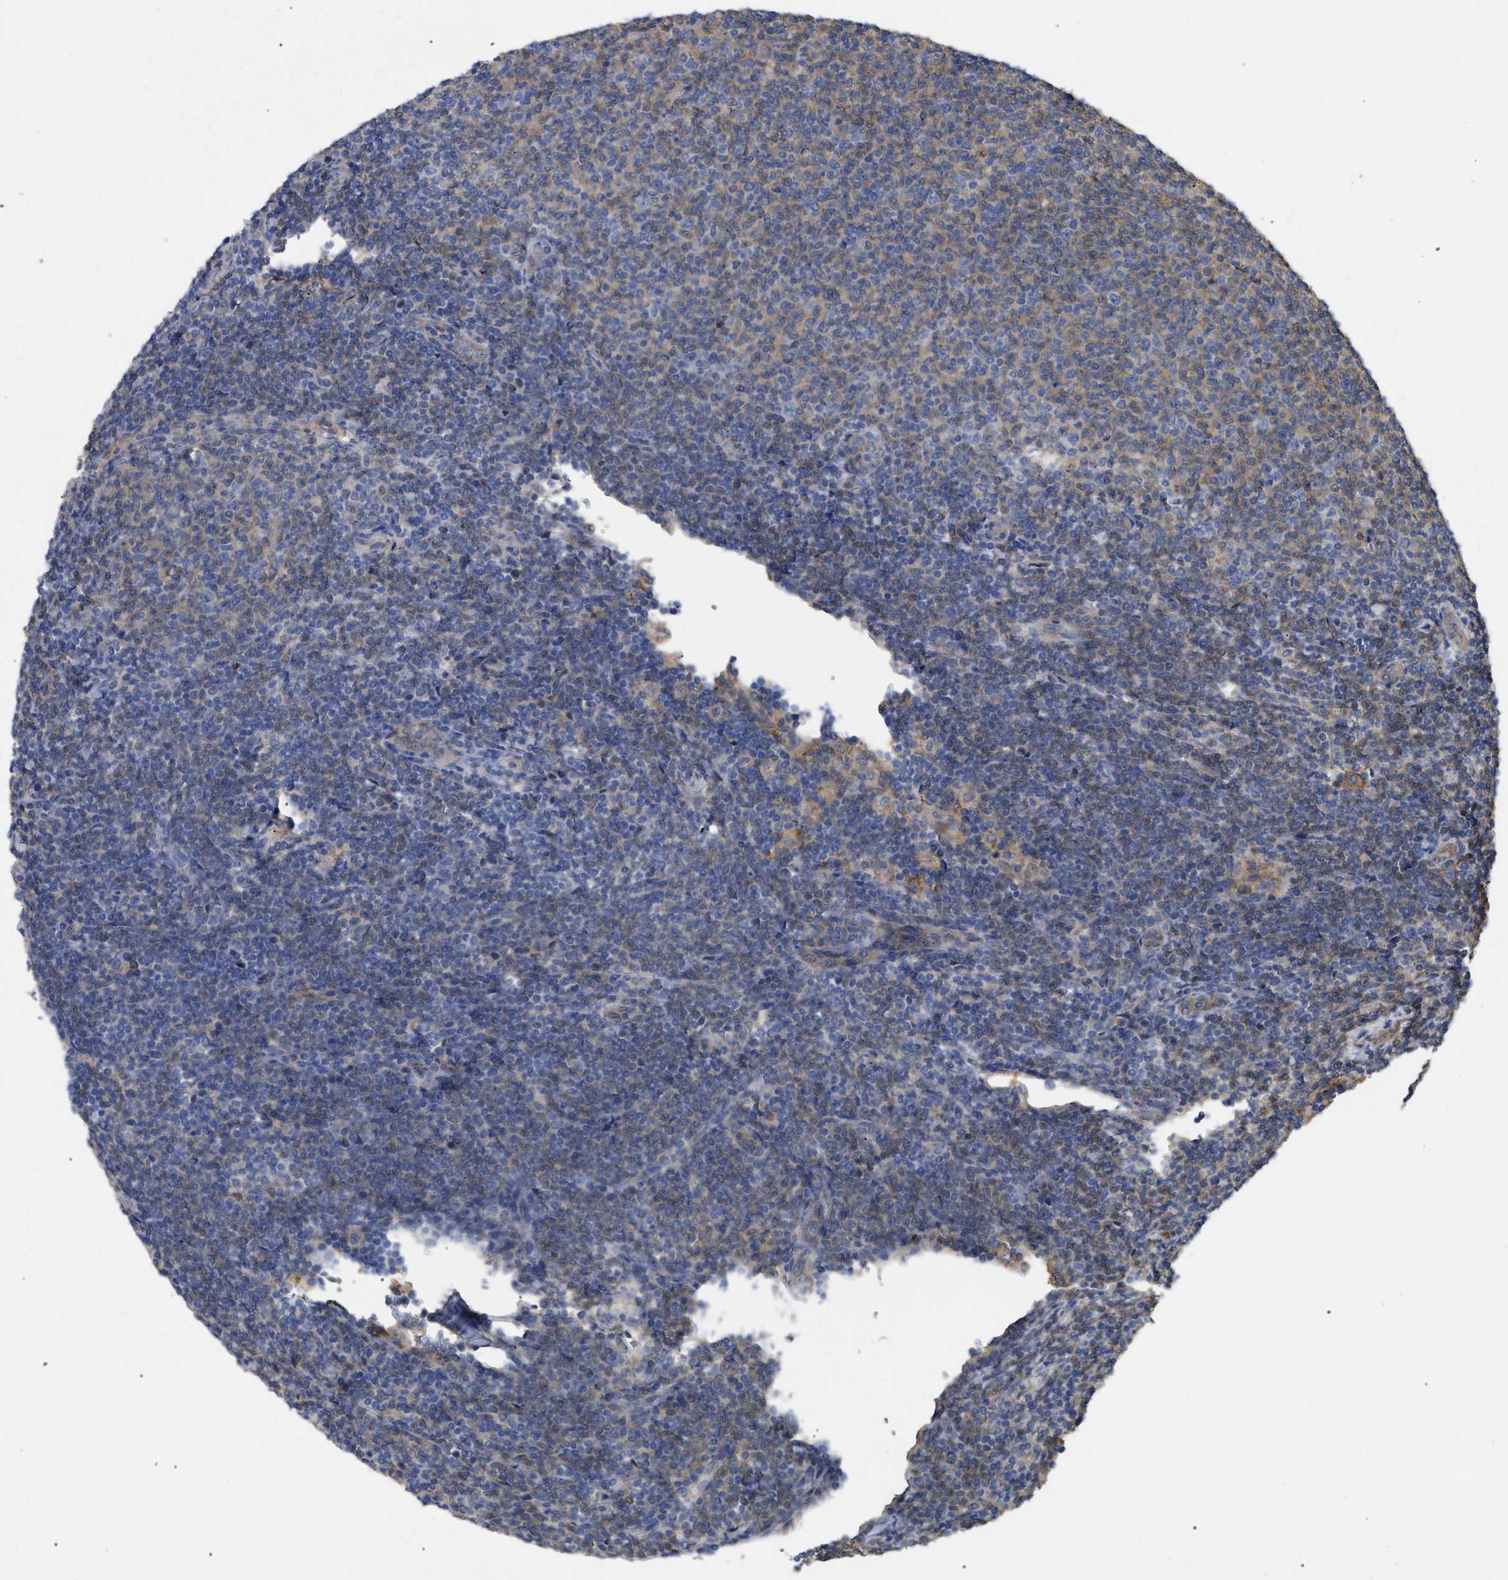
{"staining": {"intensity": "weak", "quantity": "25%-75%", "location": "cytoplasmic/membranous"}, "tissue": "lymphoma", "cell_type": "Tumor cells", "image_type": "cancer", "snomed": [{"axis": "morphology", "description": "Malignant lymphoma, non-Hodgkin's type, Low grade"}, {"axis": "topography", "description": "Lymph node"}], "caption": "DAB (3,3'-diaminobenzidine) immunohistochemical staining of human low-grade malignant lymphoma, non-Hodgkin's type shows weak cytoplasmic/membranous protein positivity in about 25%-75% of tumor cells.", "gene": "ANXA4", "patient": {"sex": "male", "age": 66}}